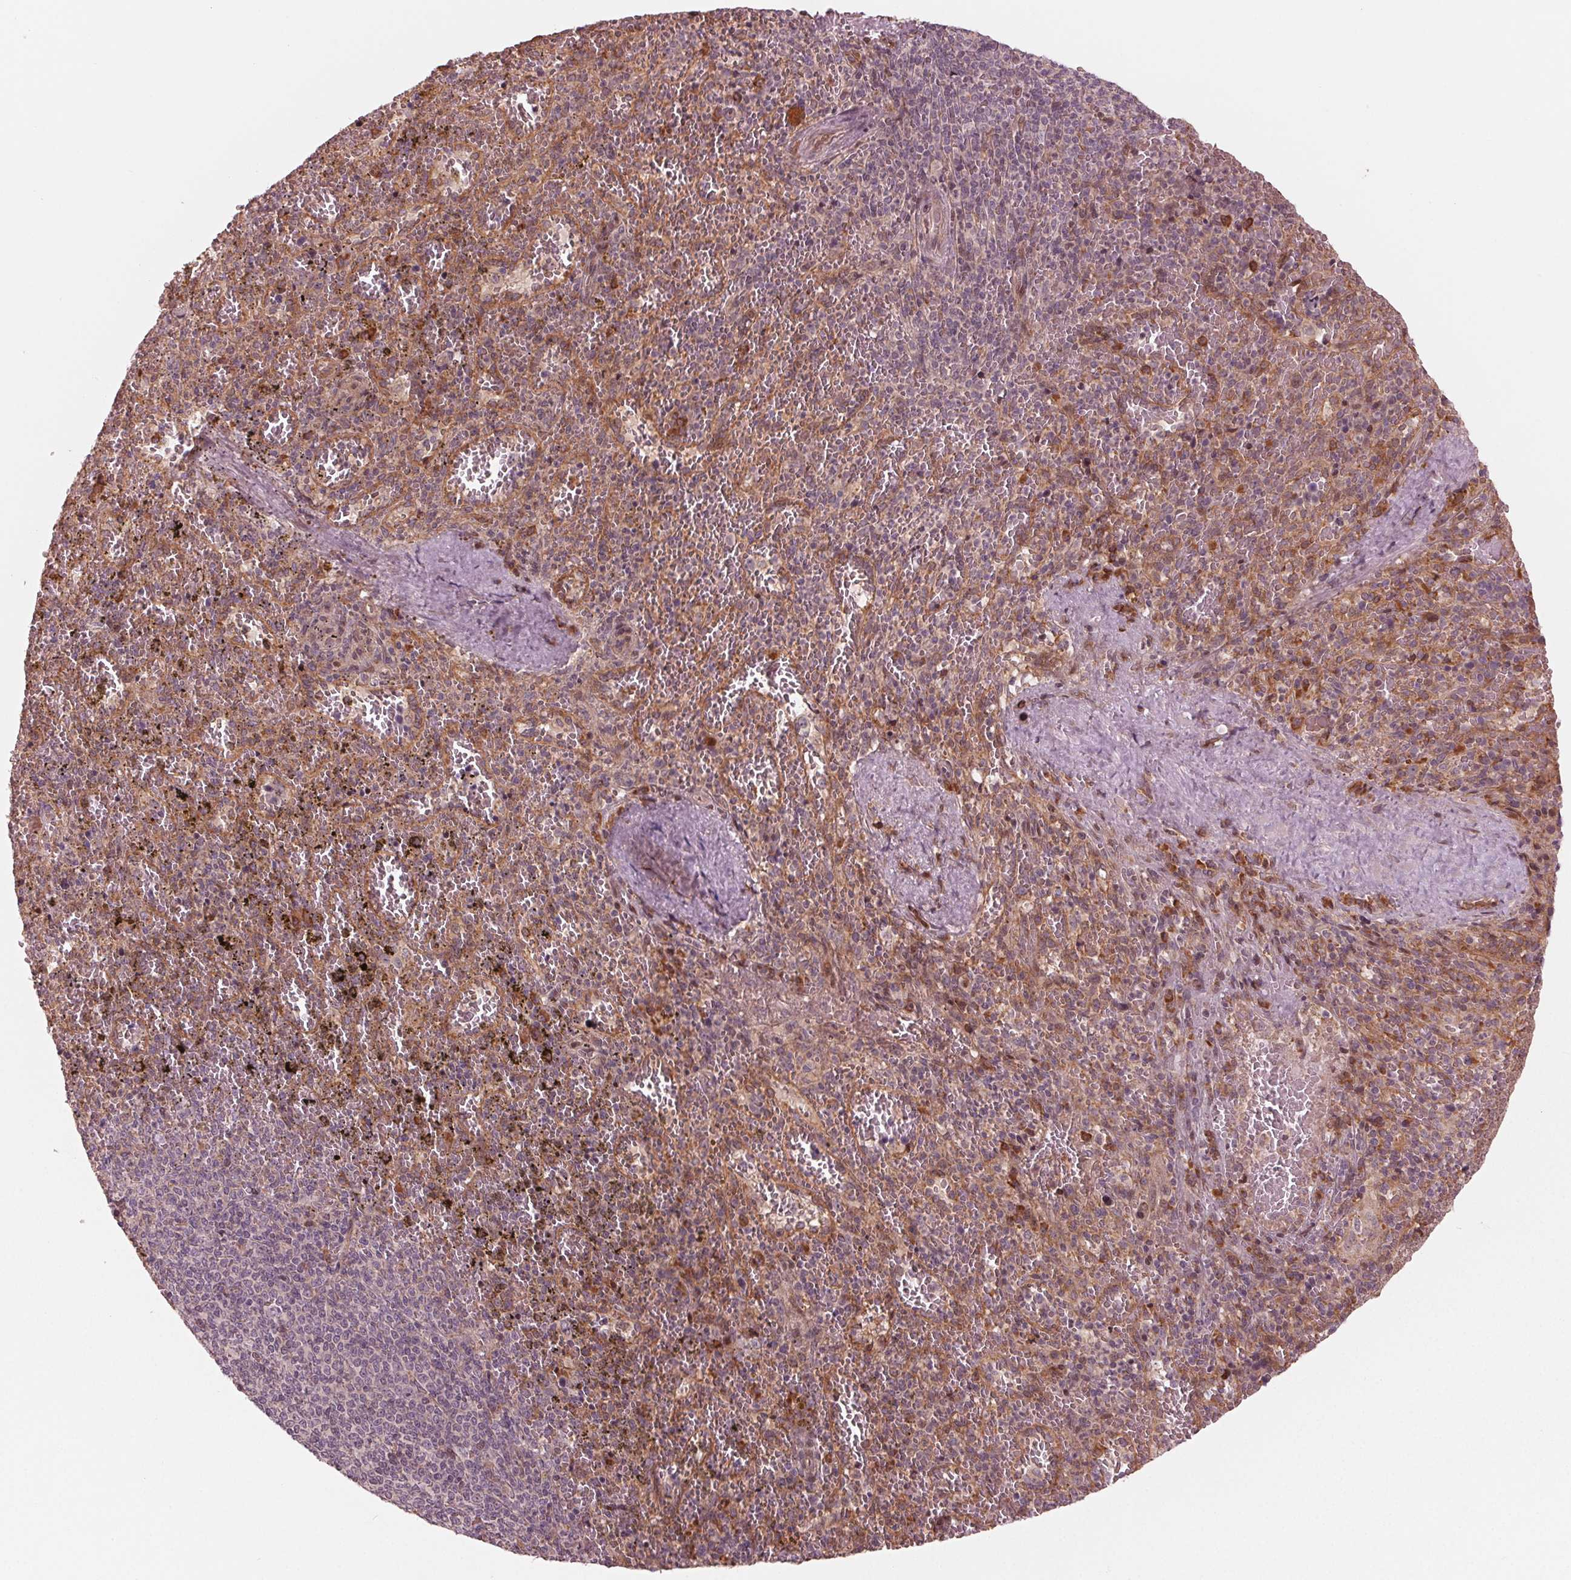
{"staining": {"intensity": "moderate", "quantity": "<25%", "location": "cytoplasmic/membranous"}, "tissue": "spleen", "cell_type": "Cells in red pulp", "image_type": "normal", "snomed": [{"axis": "morphology", "description": "Normal tissue, NOS"}, {"axis": "topography", "description": "Spleen"}], "caption": "Immunohistochemical staining of benign human spleen shows low levels of moderate cytoplasmic/membranous expression in approximately <25% of cells in red pulp. Ihc stains the protein in brown and the nuclei are stained blue.", "gene": "CMIP", "patient": {"sex": "female", "age": 50}}